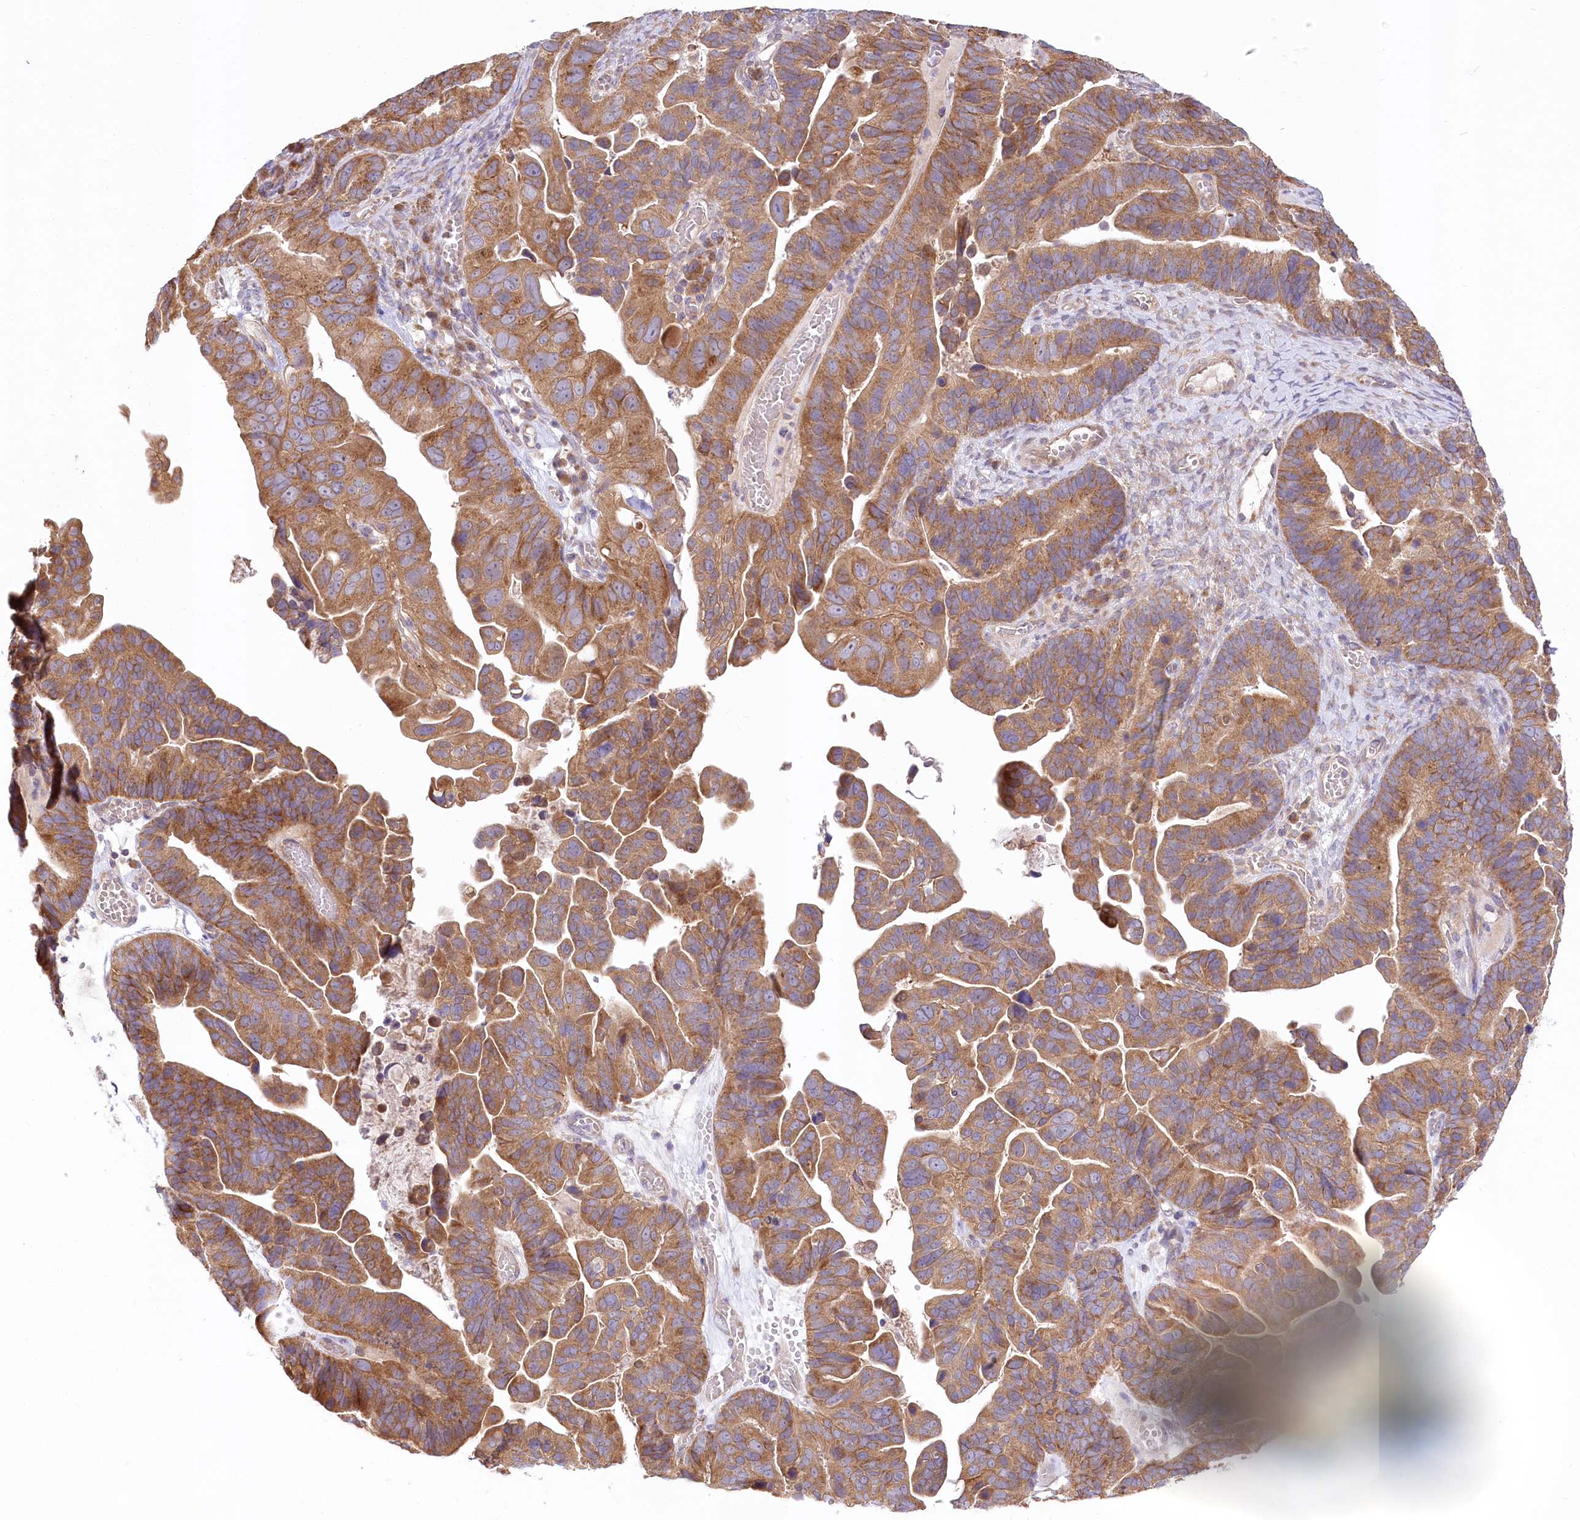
{"staining": {"intensity": "moderate", "quantity": ">75%", "location": "cytoplasmic/membranous"}, "tissue": "ovarian cancer", "cell_type": "Tumor cells", "image_type": "cancer", "snomed": [{"axis": "morphology", "description": "Cystadenocarcinoma, serous, NOS"}, {"axis": "topography", "description": "Ovary"}], "caption": "Ovarian cancer tissue reveals moderate cytoplasmic/membranous positivity in about >75% of tumor cells, visualized by immunohistochemistry. (Stains: DAB (3,3'-diaminobenzidine) in brown, nuclei in blue, Microscopy: brightfield microscopy at high magnification).", "gene": "PYROXD1", "patient": {"sex": "female", "age": 56}}